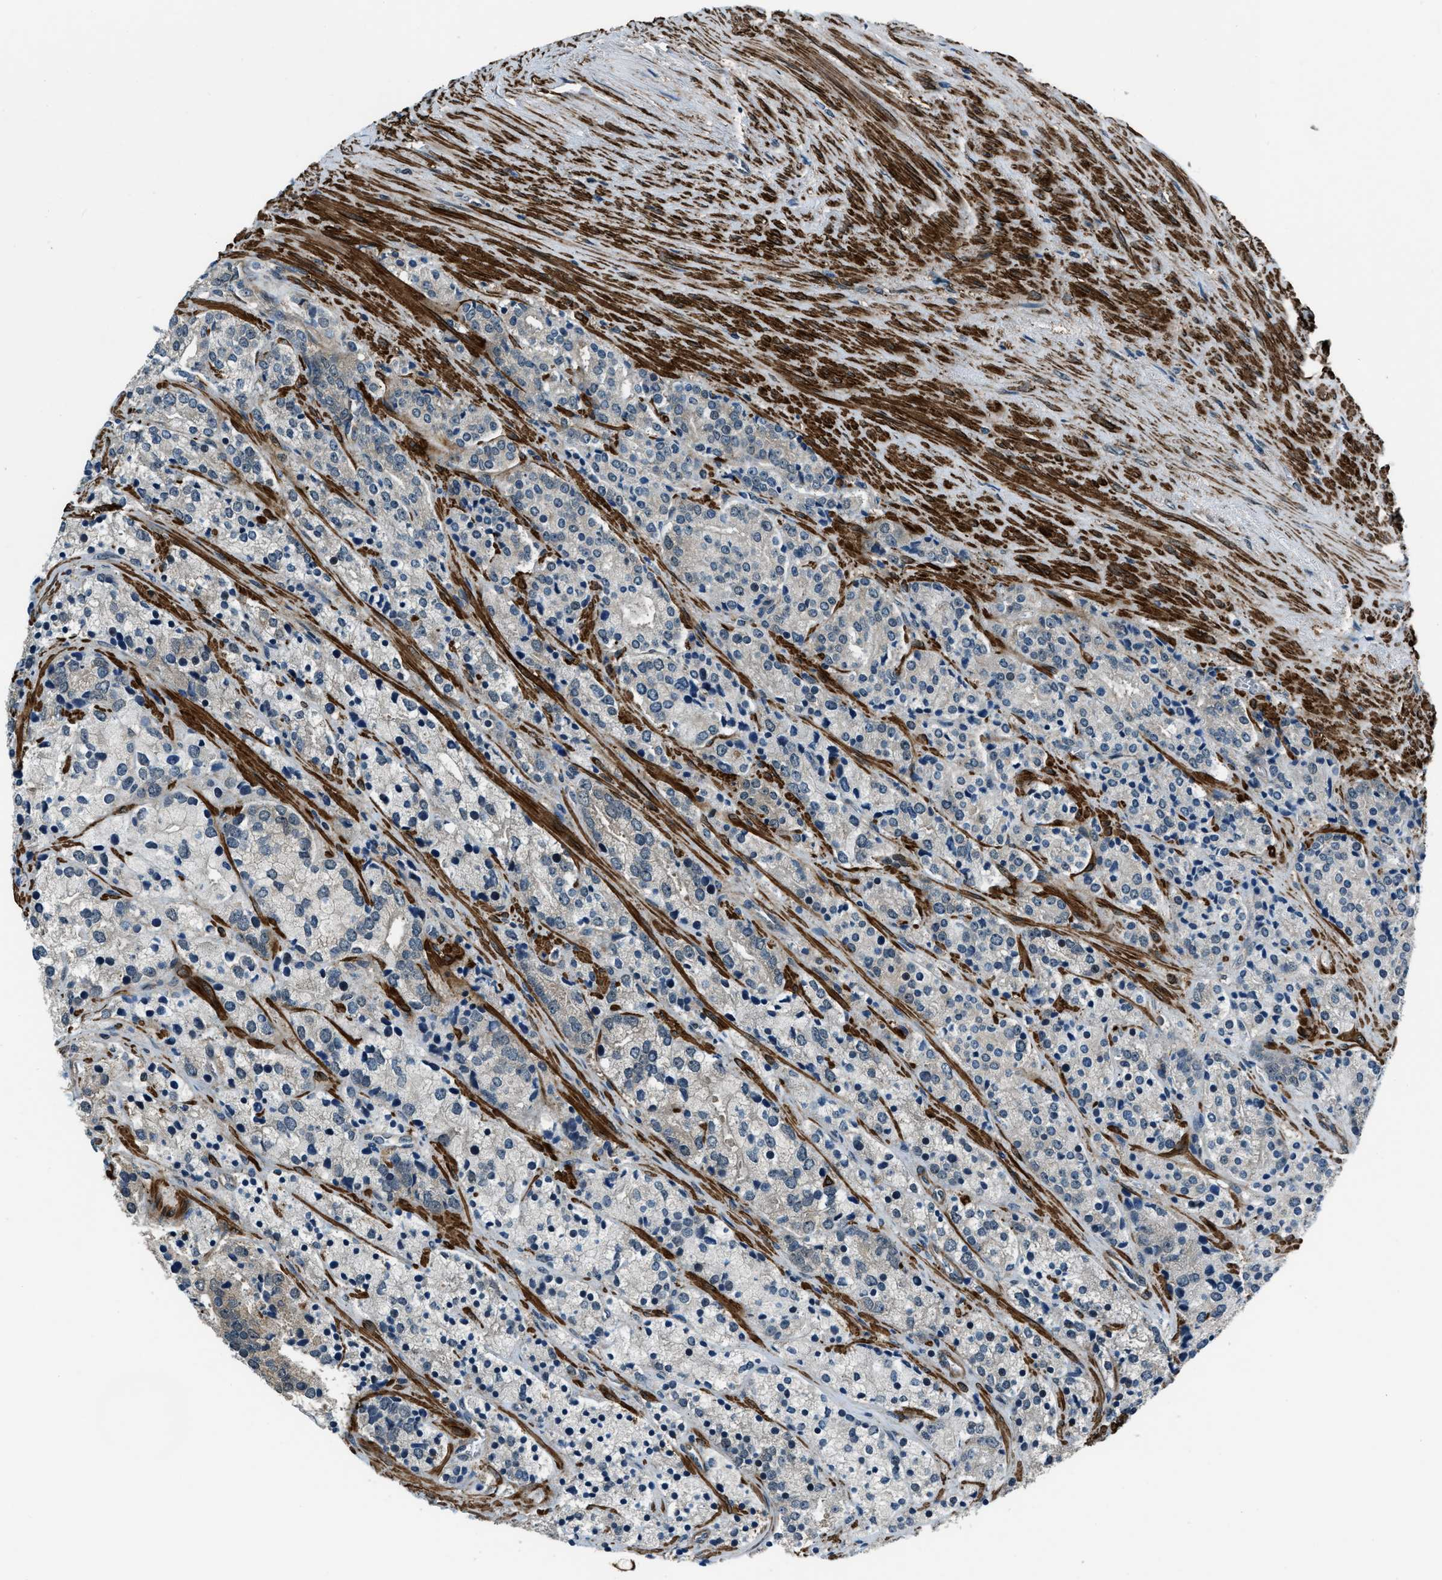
{"staining": {"intensity": "moderate", "quantity": "<25%", "location": "cytoplasmic/membranous"}, "tissue": "prostate cancer", "cell_type": "Tumor cells", "image_type": "cancer", "snomed": [{"axis": "morphology", "description": "Adenocarcinoma, High grade"}, {"axis": "topography", "description": "Prostate"}], "caption": "There is low levels of moderate cytoplasmic/membranous positivity in tumor cells of high-grade adenocarcinoma (prostate), as demonstrated by immunohistochemical staining (brown color).", "gene": "NUDCD3", "patient": {"sex": "male", "age": 71}}